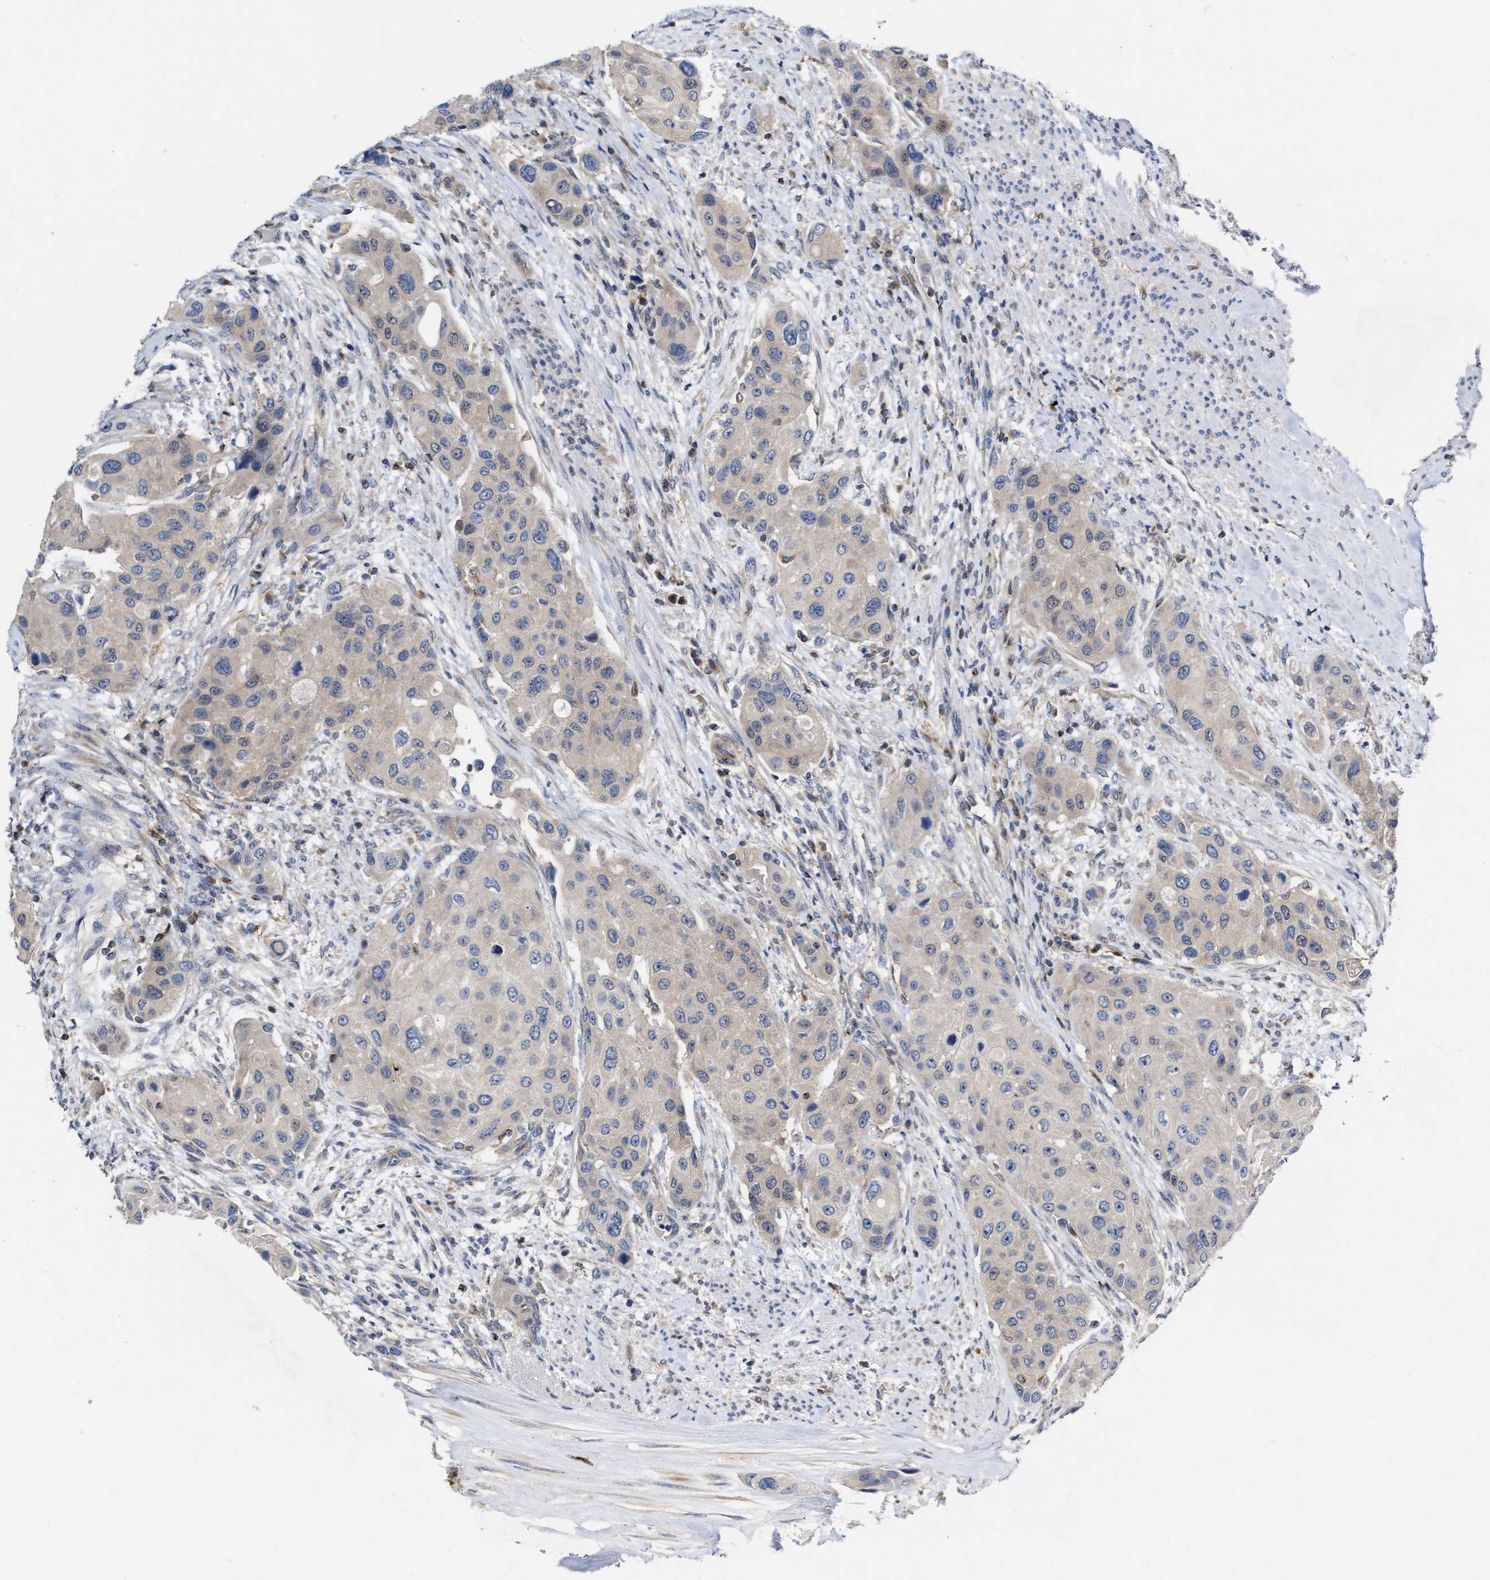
{"staining": {"intensity": "weak", "quantity": "<25%", "location": "cytoplasmic/membranous"}, "tissue": "urothelial cancer", "cell_type": "Tumor cells", "image_type": "cancer", "snomed": [{"axis": "morphology", "description": "Urothelial carcinoma, High grade"}, {"axis": "topography", "description": "Urinary bladder"}], "caption": "Tumor cells are negative for brown protein staining in high-grade urothelial carcinoma.", "gene": "BBLN", "patient": {"sex": "female", "age": 56}}